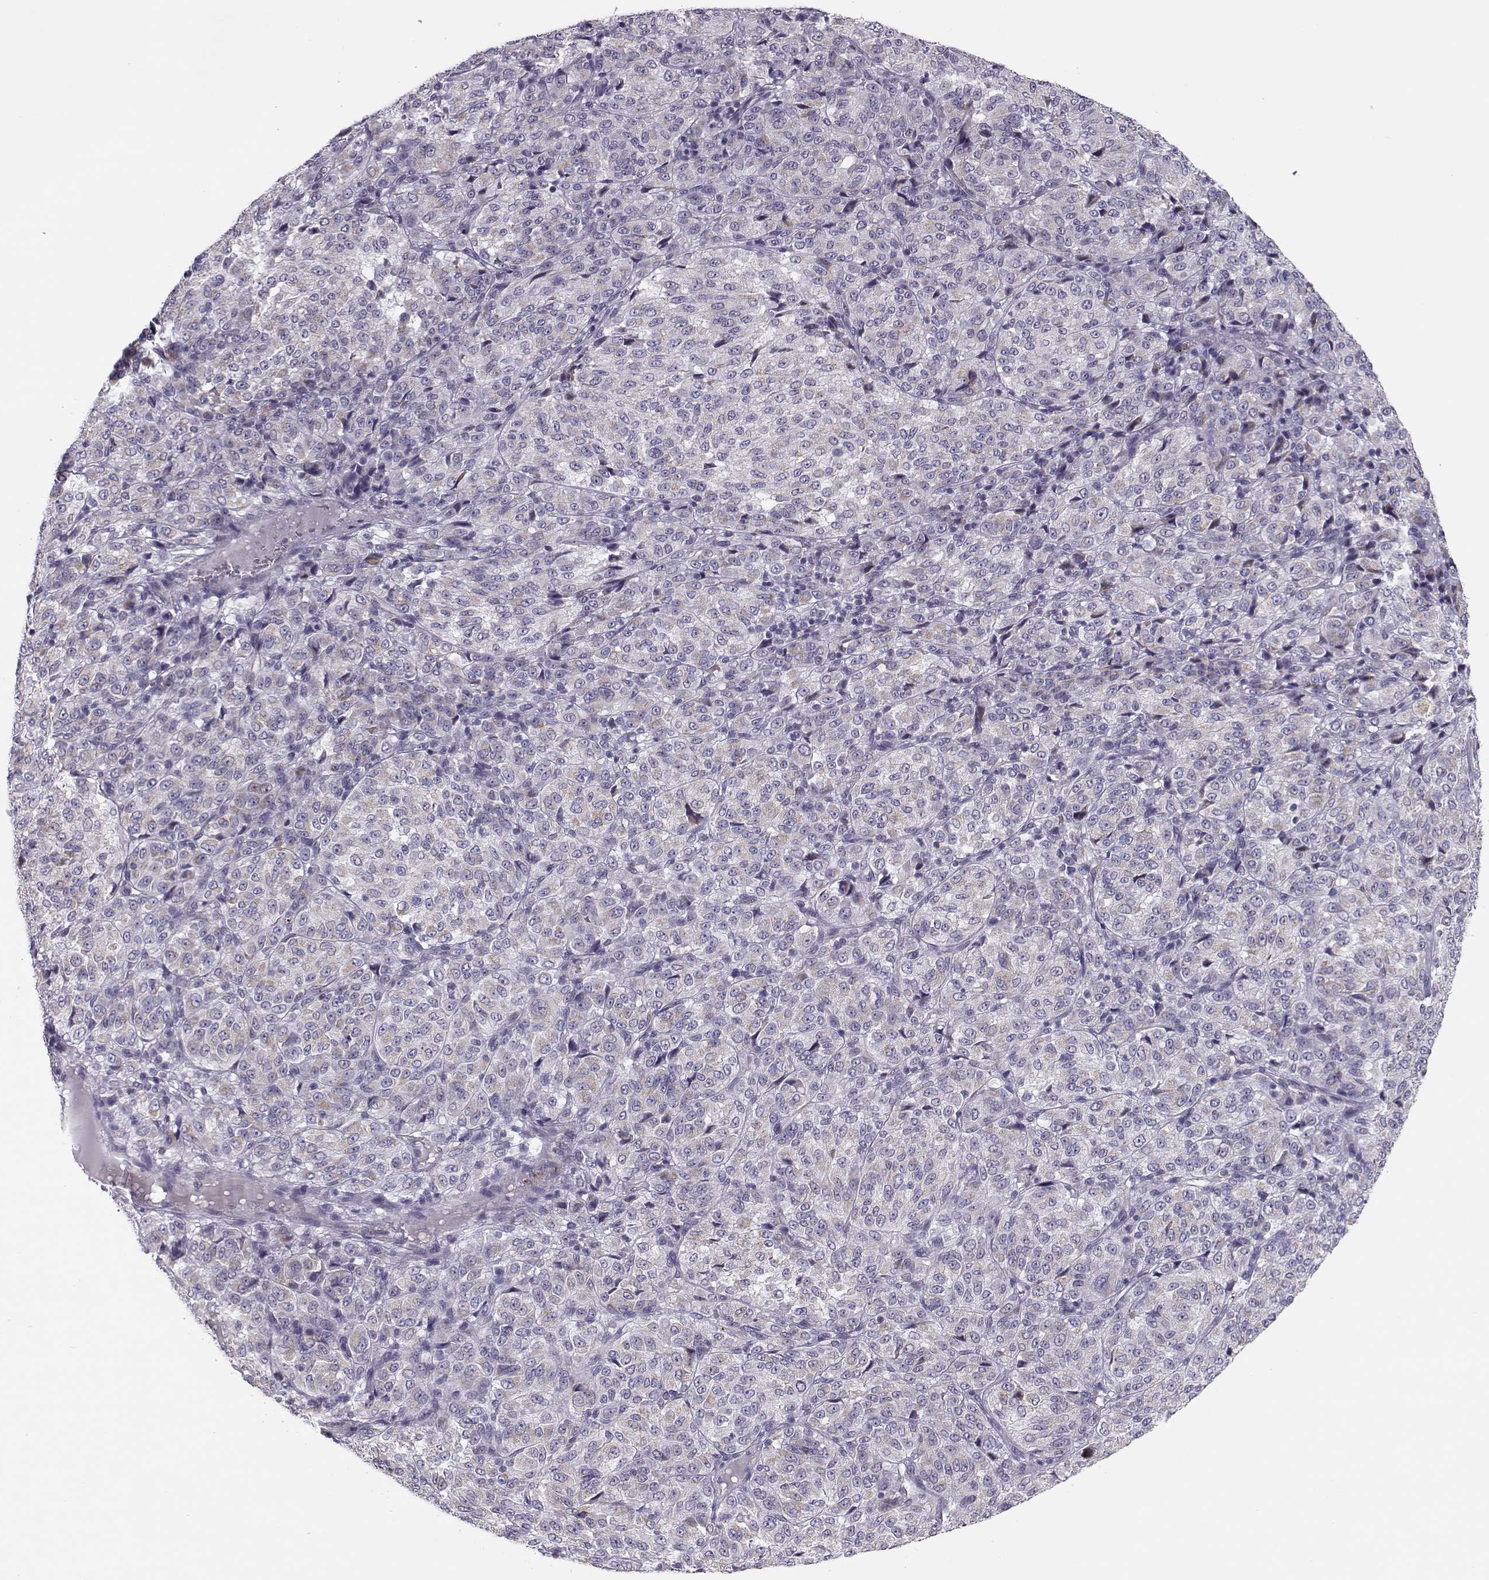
{"staining": {"intensity": "weak", "quantity": "<25%", "location": "cytoplasmic/membranous"}, "tissue": "melanoma", "cell_type": "Tumor cells", "image_type": "cancer", "snomed": [{"axis": "morphology", "description": "Malignant melanoma, Metastatic site"}, {"axis": "topography", "description": "Brain"}], "caption": "Tumor cells are negative for brown protein staining in malignant melanoma (metastatic site).", "gene": "KLF17", "patient": {"sex": "female", "age": 56}}